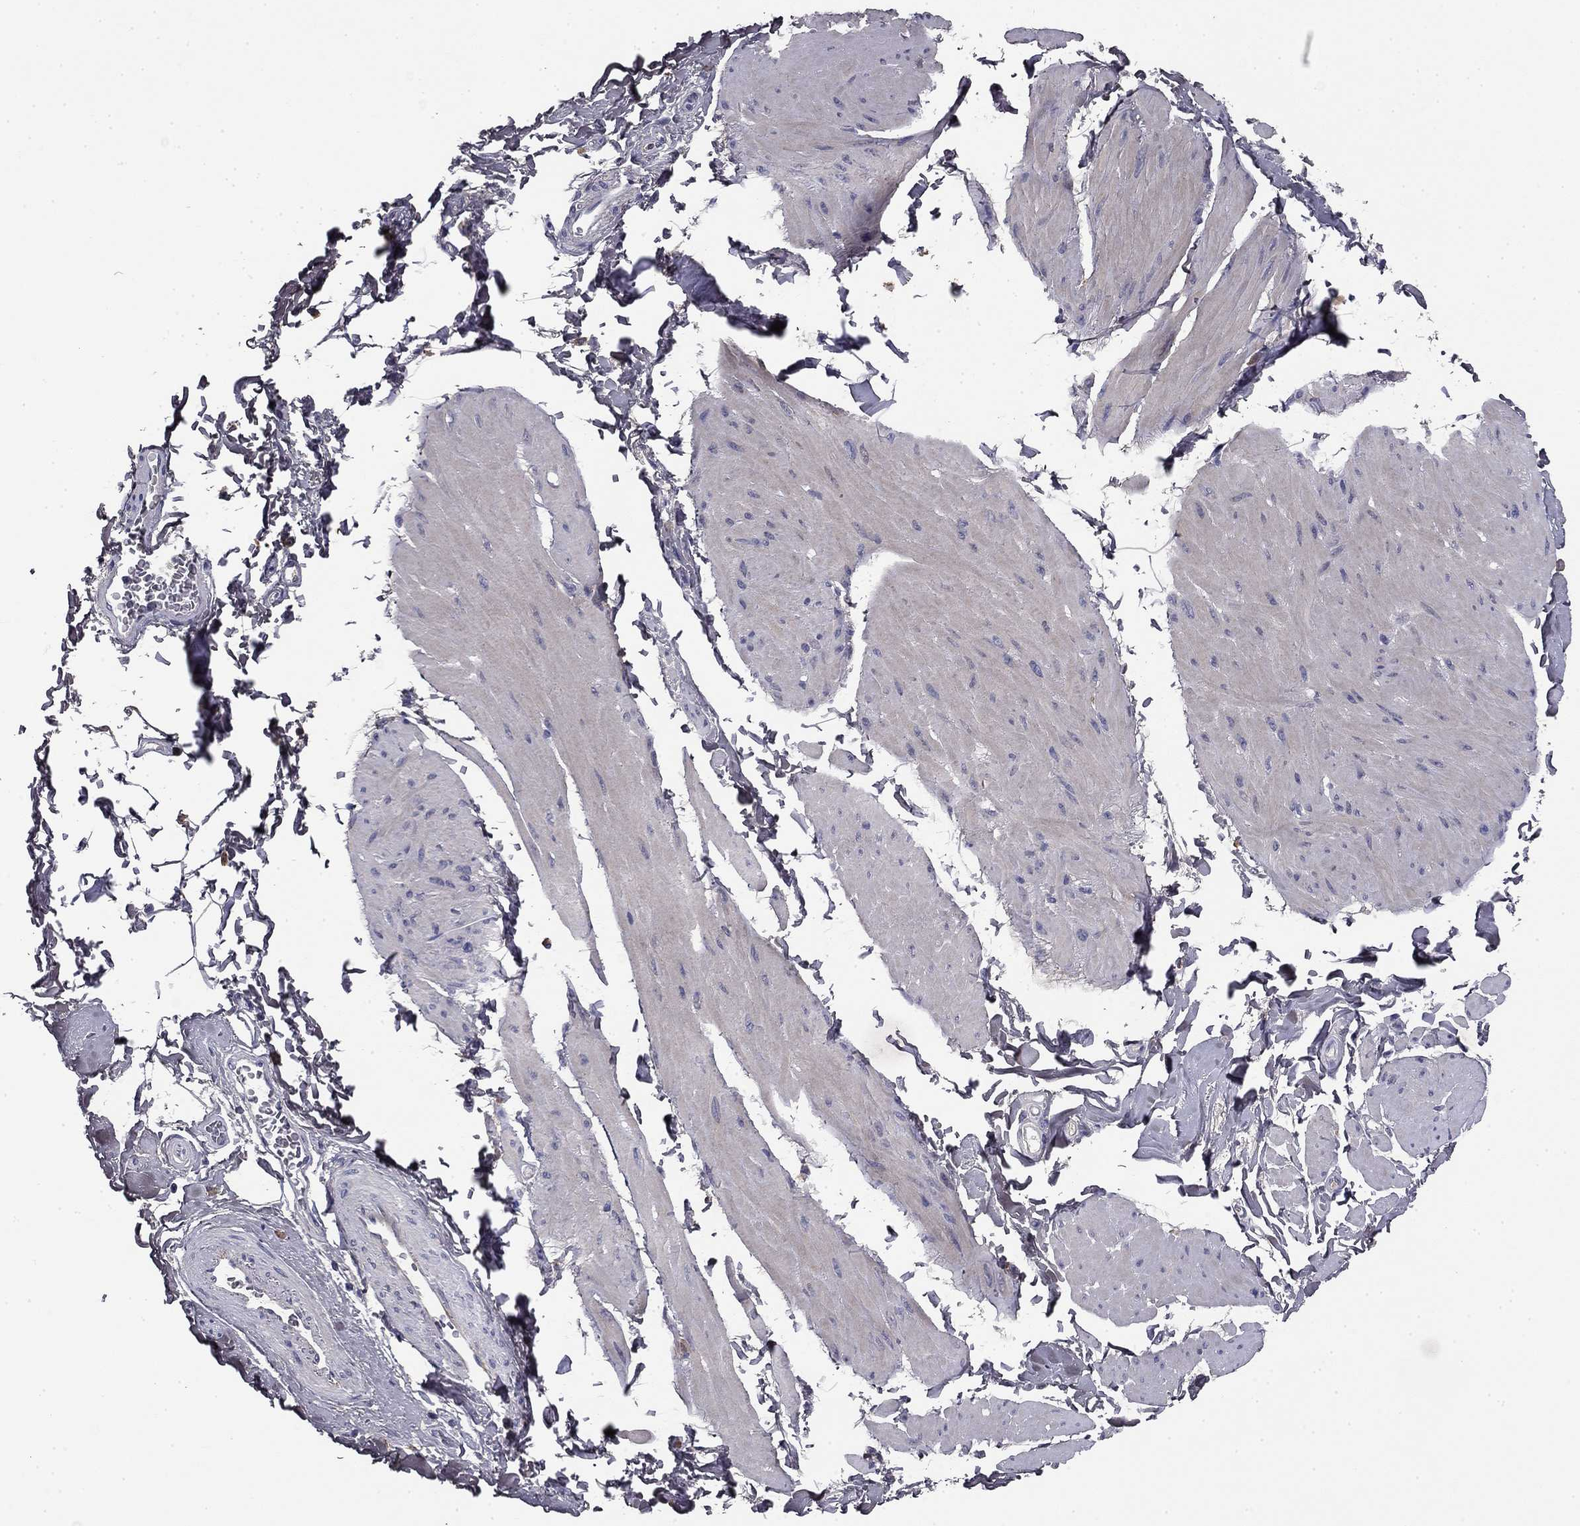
{"staining": {"intensity": "negative", "quantity": "none", "location": "none"}, "tissue": "smooth muscle", "cell_type": "Smooth muscle cells", "image_type": "normal", "snomed": [{"axis": "morphology", "description": "Normal tissue, NOS"}, {"axis": "topography", "description": "Adipose tissue"}, {"axis": "topography", "description": "Smooth muscle"}, {"axis": "topography", "description": "Peripheral nerve tissue"}], "caption": "IHC micrograph of normal smooth muscle stained for a protein (brown), which shows no expression in smooth muscle cells. (Brightfield microscopy of DAB (3,3'-diaminobenzidine) IHC at high magnification).", "gene": "COL2A1", "patient": {"sex": "male", "age": 83}}